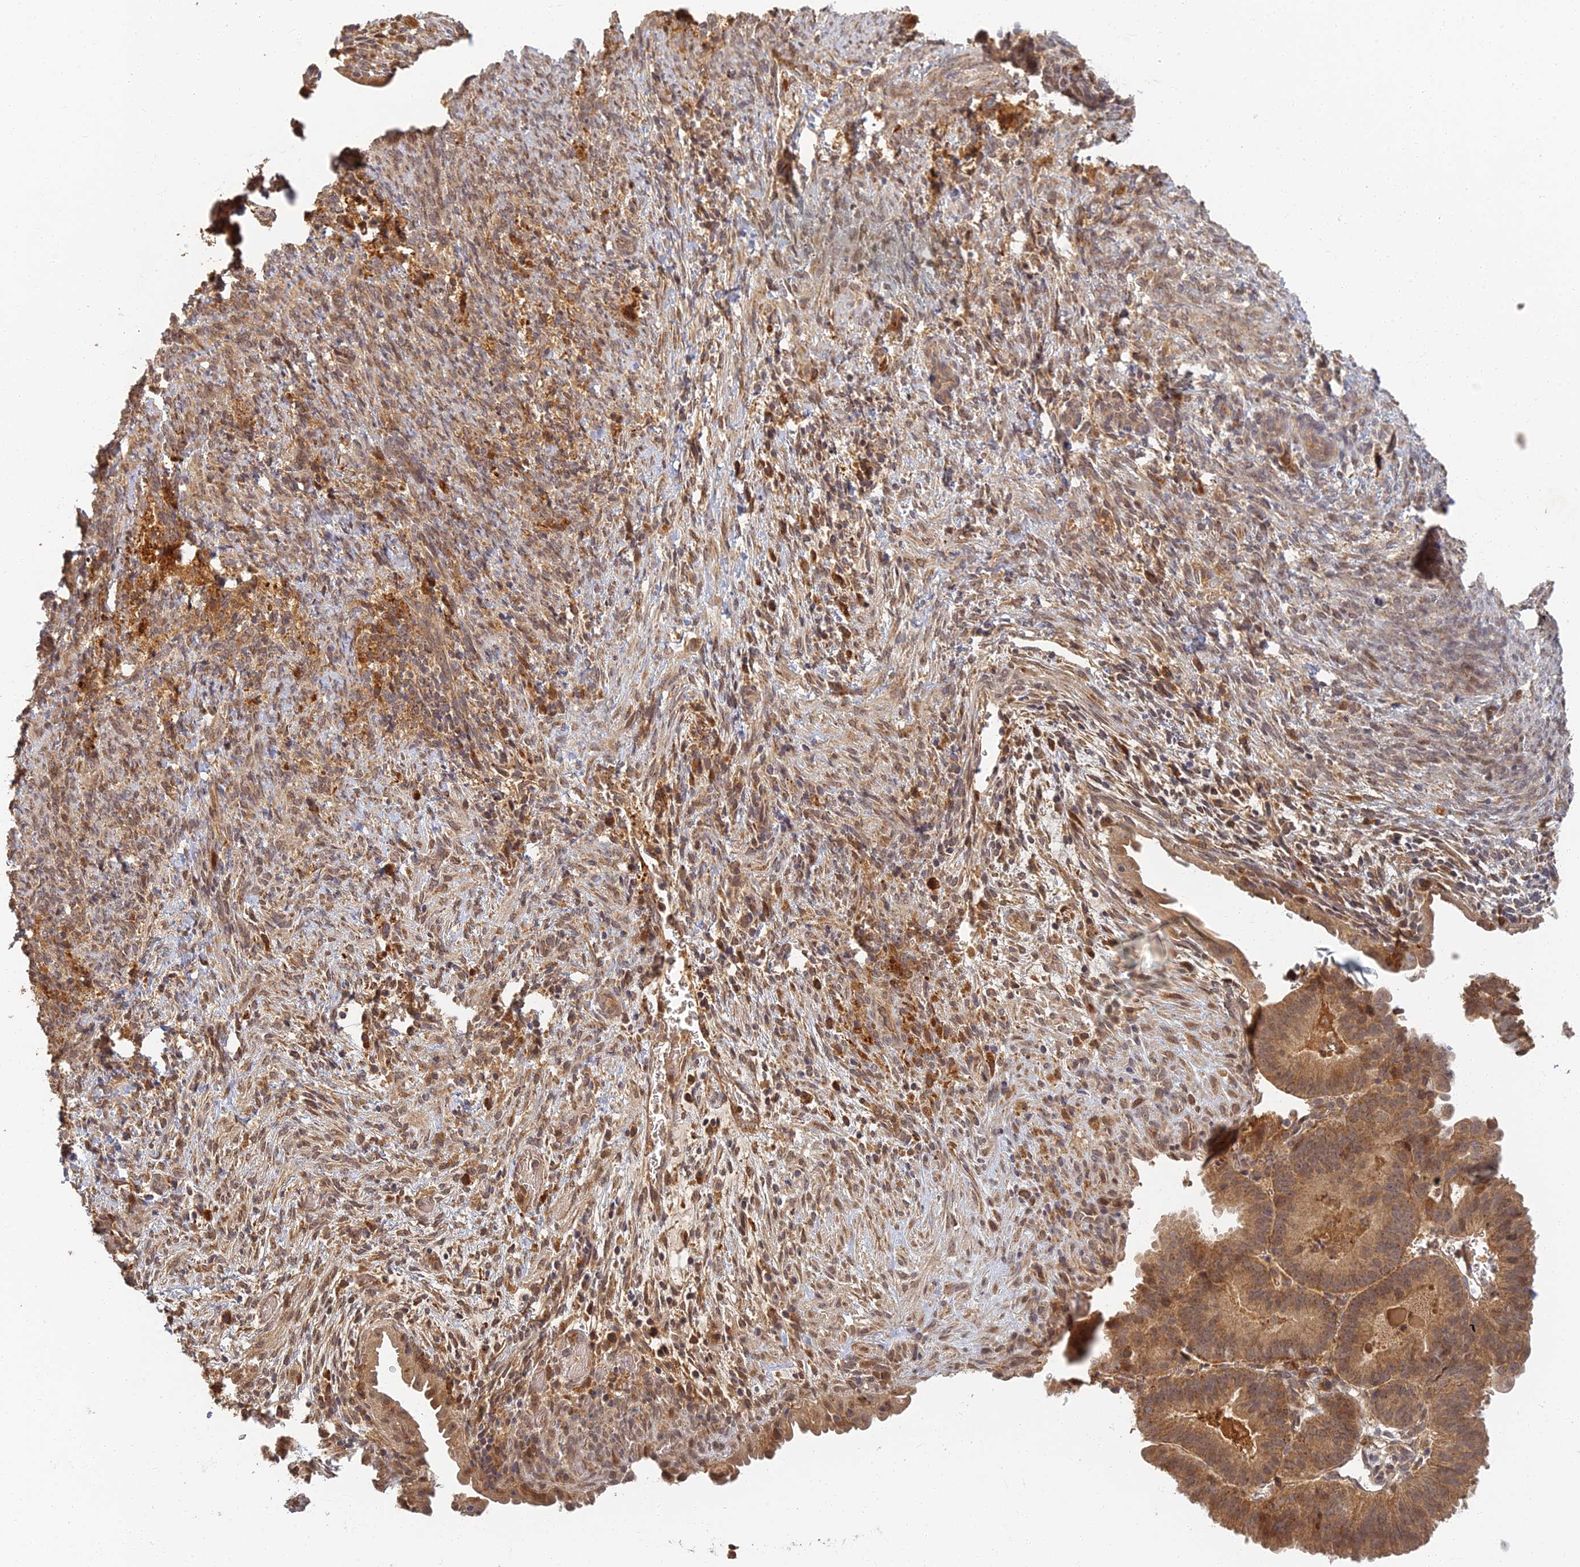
{"staining": {"intensity": "moderate", "quantity": ">75%", "location": "cytoplasmic/membranous"}, "tissue": "endometrial cancer", "cell_type": "Tumor cells", "image_type": "cancer", "snomed": [{"axis": "morphology", "description": "Adenocarcinoma, NOS"}, {"axis": "topography", "description": "Endometrium"}], "caption": "DAB (3,3'-diaminobenzidine) immunohistochemical staining of human endometrial cancer displays moderate cytoplasmic/membranous protein expression in approximately >75% of tumor cells. (DAB IHC with brightfield microscopy, high magnification).", "gene": "RGL3", "patient": {"sex": "female", "age": 70}}